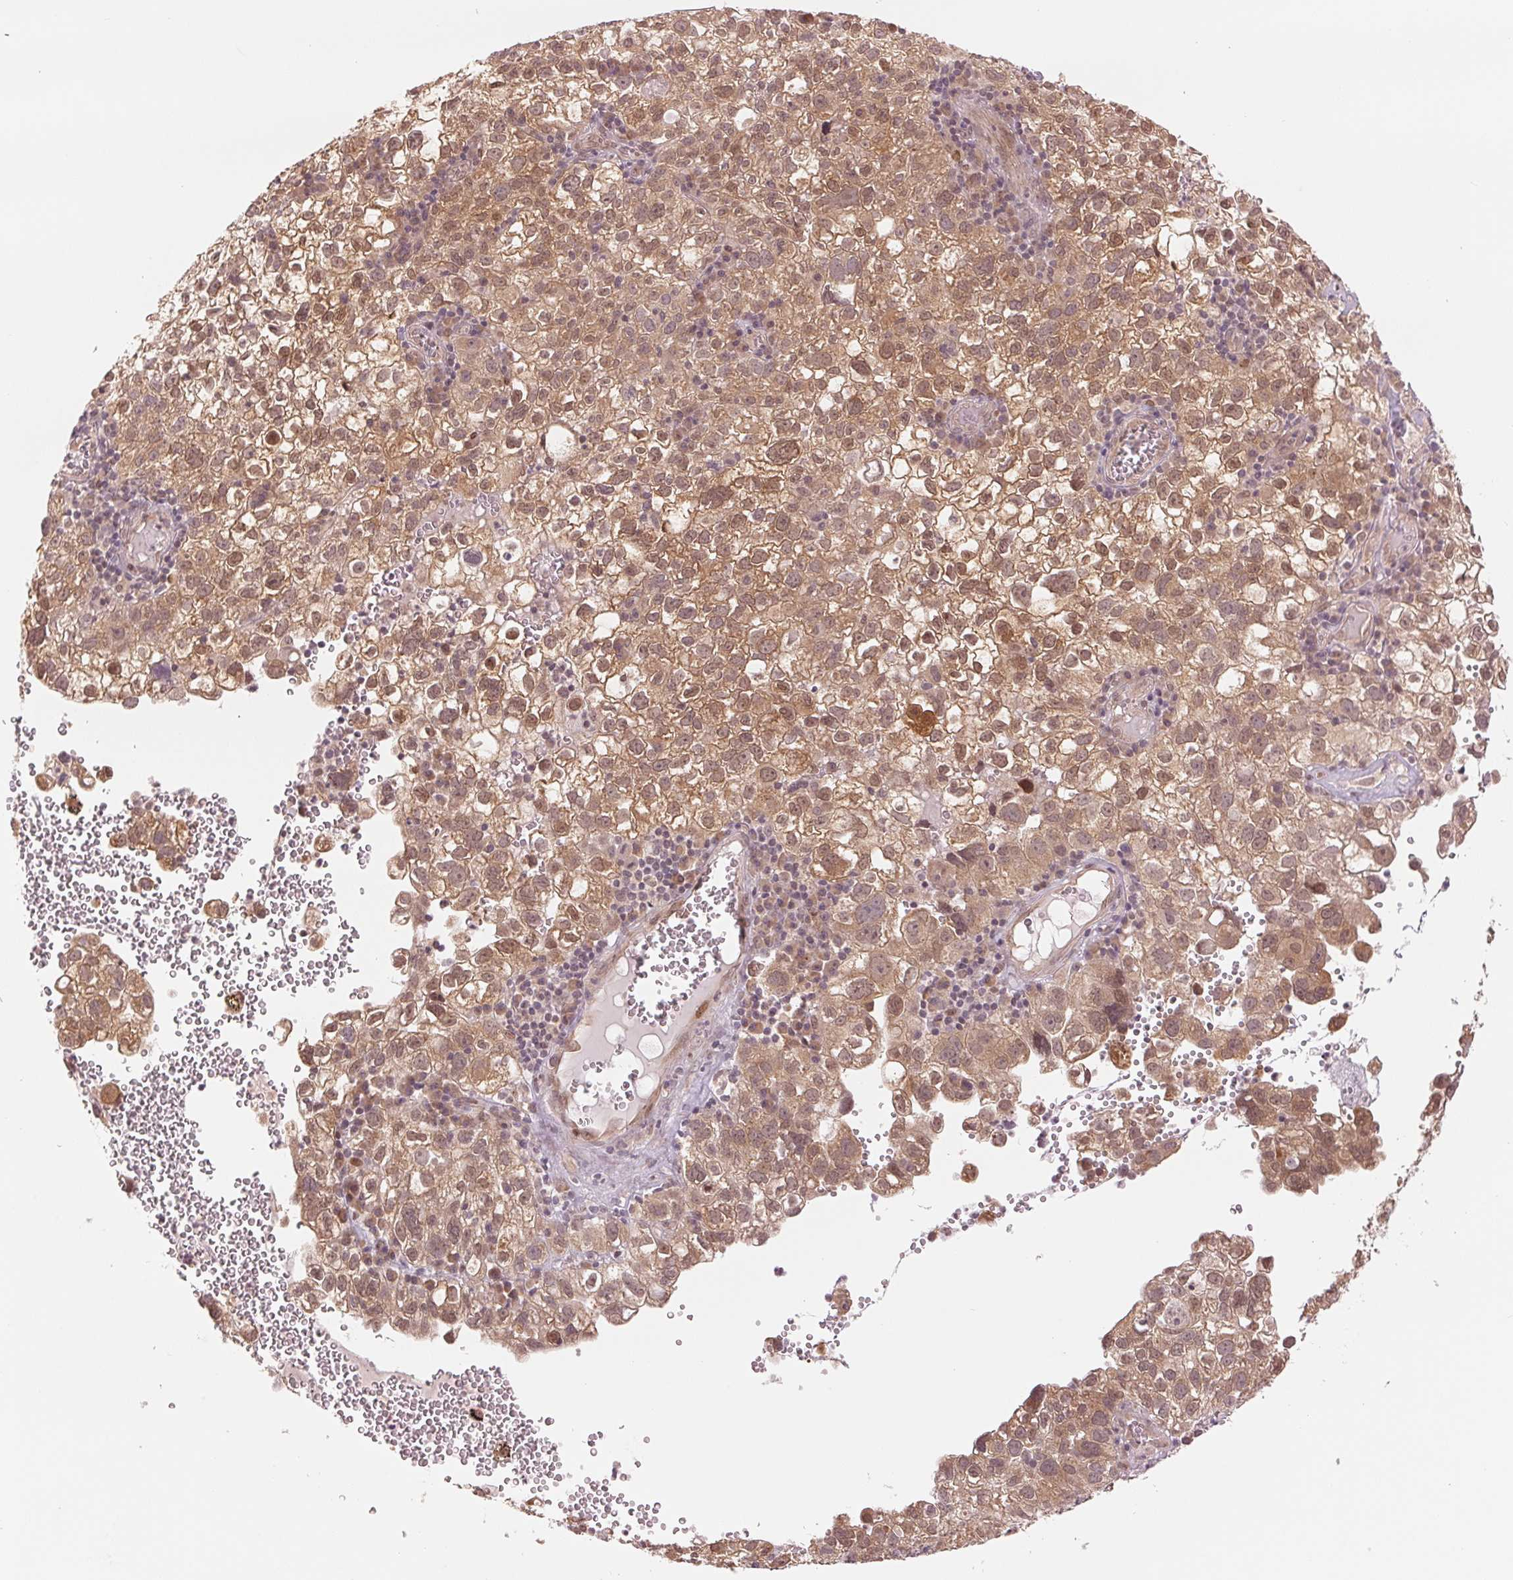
{"staining": {"intensity": "moderate", "quantity": ">75%", "location": "cytoplasmic/membranous,nuclear"}, "tissue": "cervical cancer", "cell_type": "Tumor cells", "image_type": "cancer", "snomed": [{"axis": "morphology", "description": "Squamous cell carcinoma, NOS"}, {"axis": "topography", "description": "Cervix"}], "caption": "Immunohistochemical staining of squamous cell carcinoma (cervical) exhibits medium levels of moderate cytoplasmic/membranous and nuclear expression in about >75% of tumor cells.", "gene": "ERI3", "patient": {"sex": "female", "age": 55}}